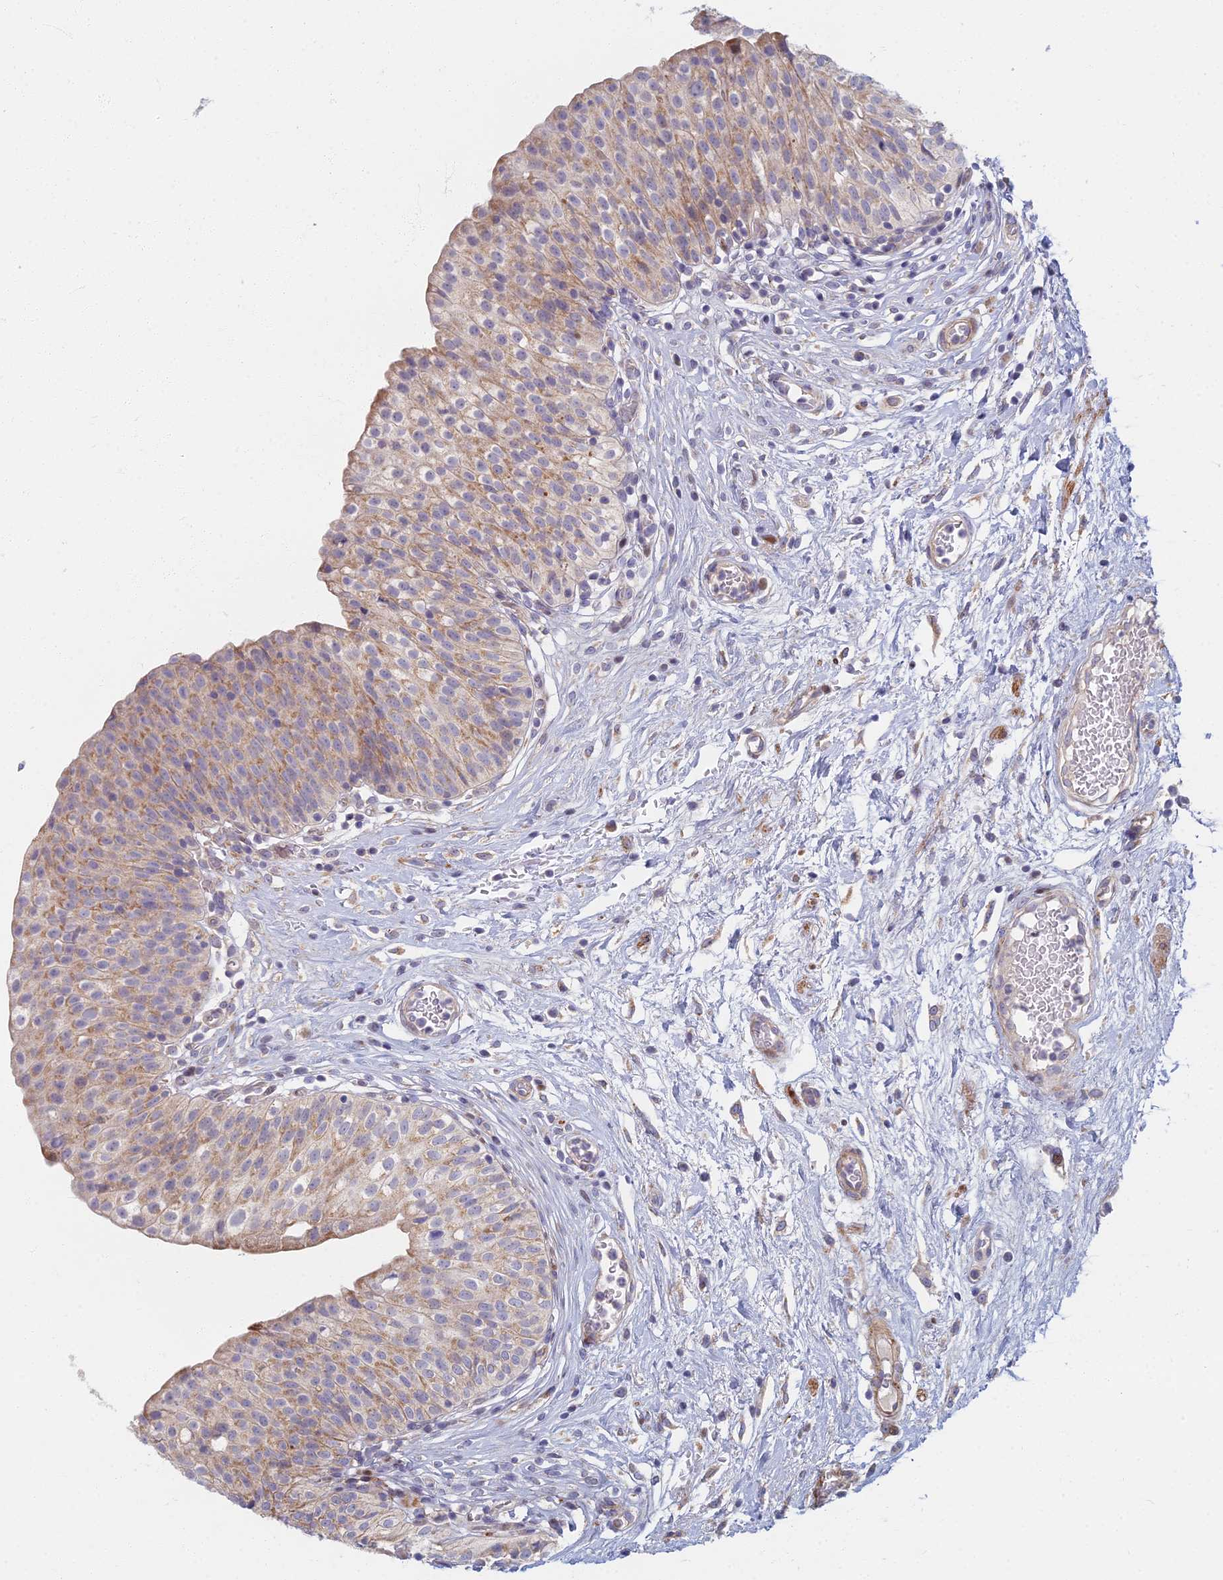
{"staining": {"intensity": "moderate", "quantity": "<25%", "location": "cytoplasmic/membranous,nuclear"}, "tissue": "urinary bladder", "cell_type": "Urothelial cells", "image_type": "normal", "snomed": [{"axis": "morphology", "description": "Normal tissue, NOS"}, {"axis": "topography", "description": "Urinary bladder"}], "caption": "Immunohistochemical staining of benign human urinary bladder displays low levels of moderate cytoplasmic/membranous,nuclear staining in approximately <25% of urothelial cells.", "gene": "C15orf40", "patient": {"sex": "male", "age": 55}}